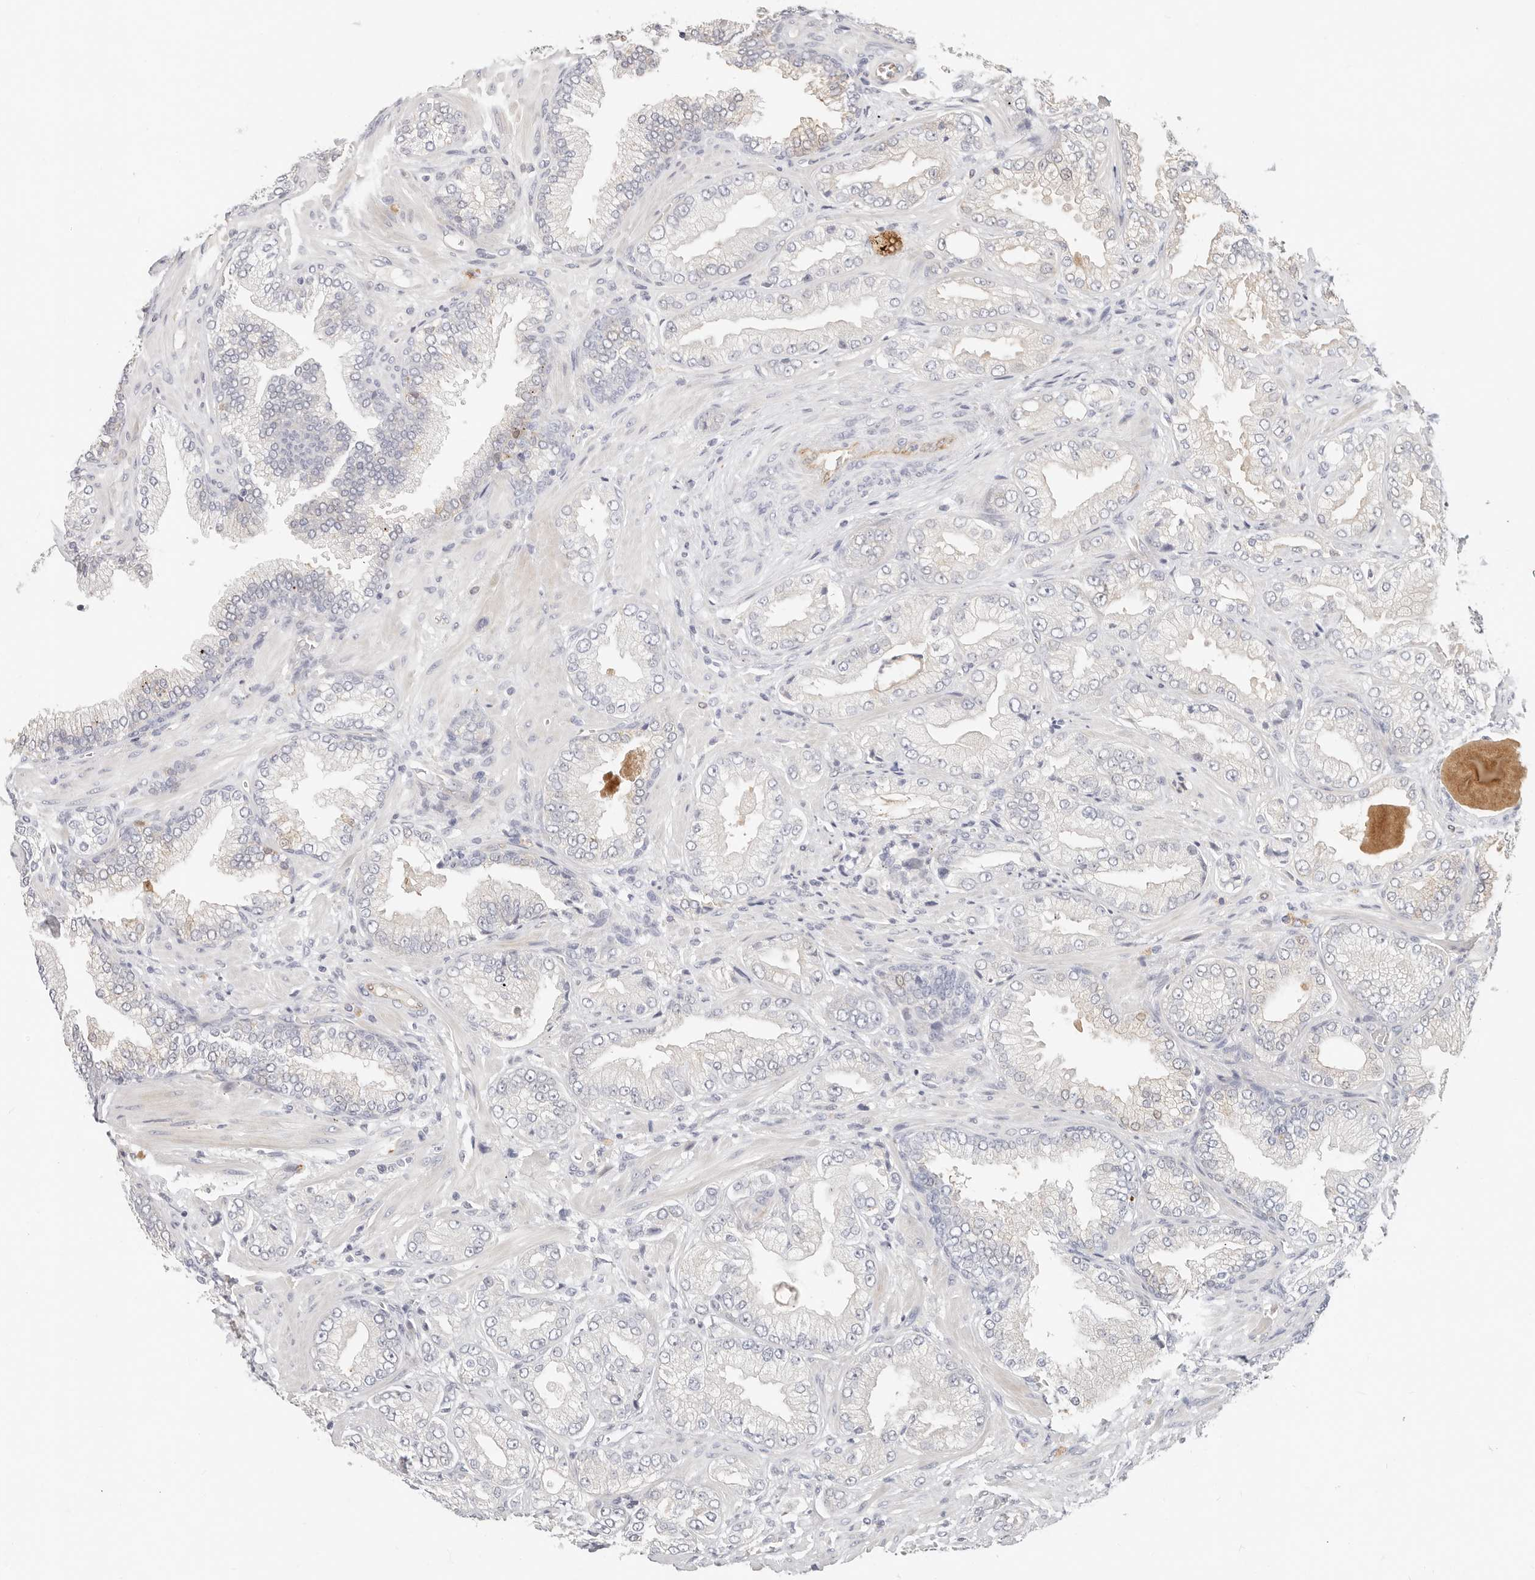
{"staining": {"intensity": "negative", "quantity": "none", "location": "none"}, "tissue": "prostate cancer", "cell_type": "Tumor cells", "image_type": "cancer", "snomed": [{"axis": "morphology", "description": "Adenocarcinoma, Low grade"}, {"axis": "topography", "description": "Prostate"}], "caption": "An IHC image of prostate cancer is shown. There is no staining in tumor cells of prostate cancer.", "gene": "ZRANB1", "patient": {"sex": "male", "age": 62}}